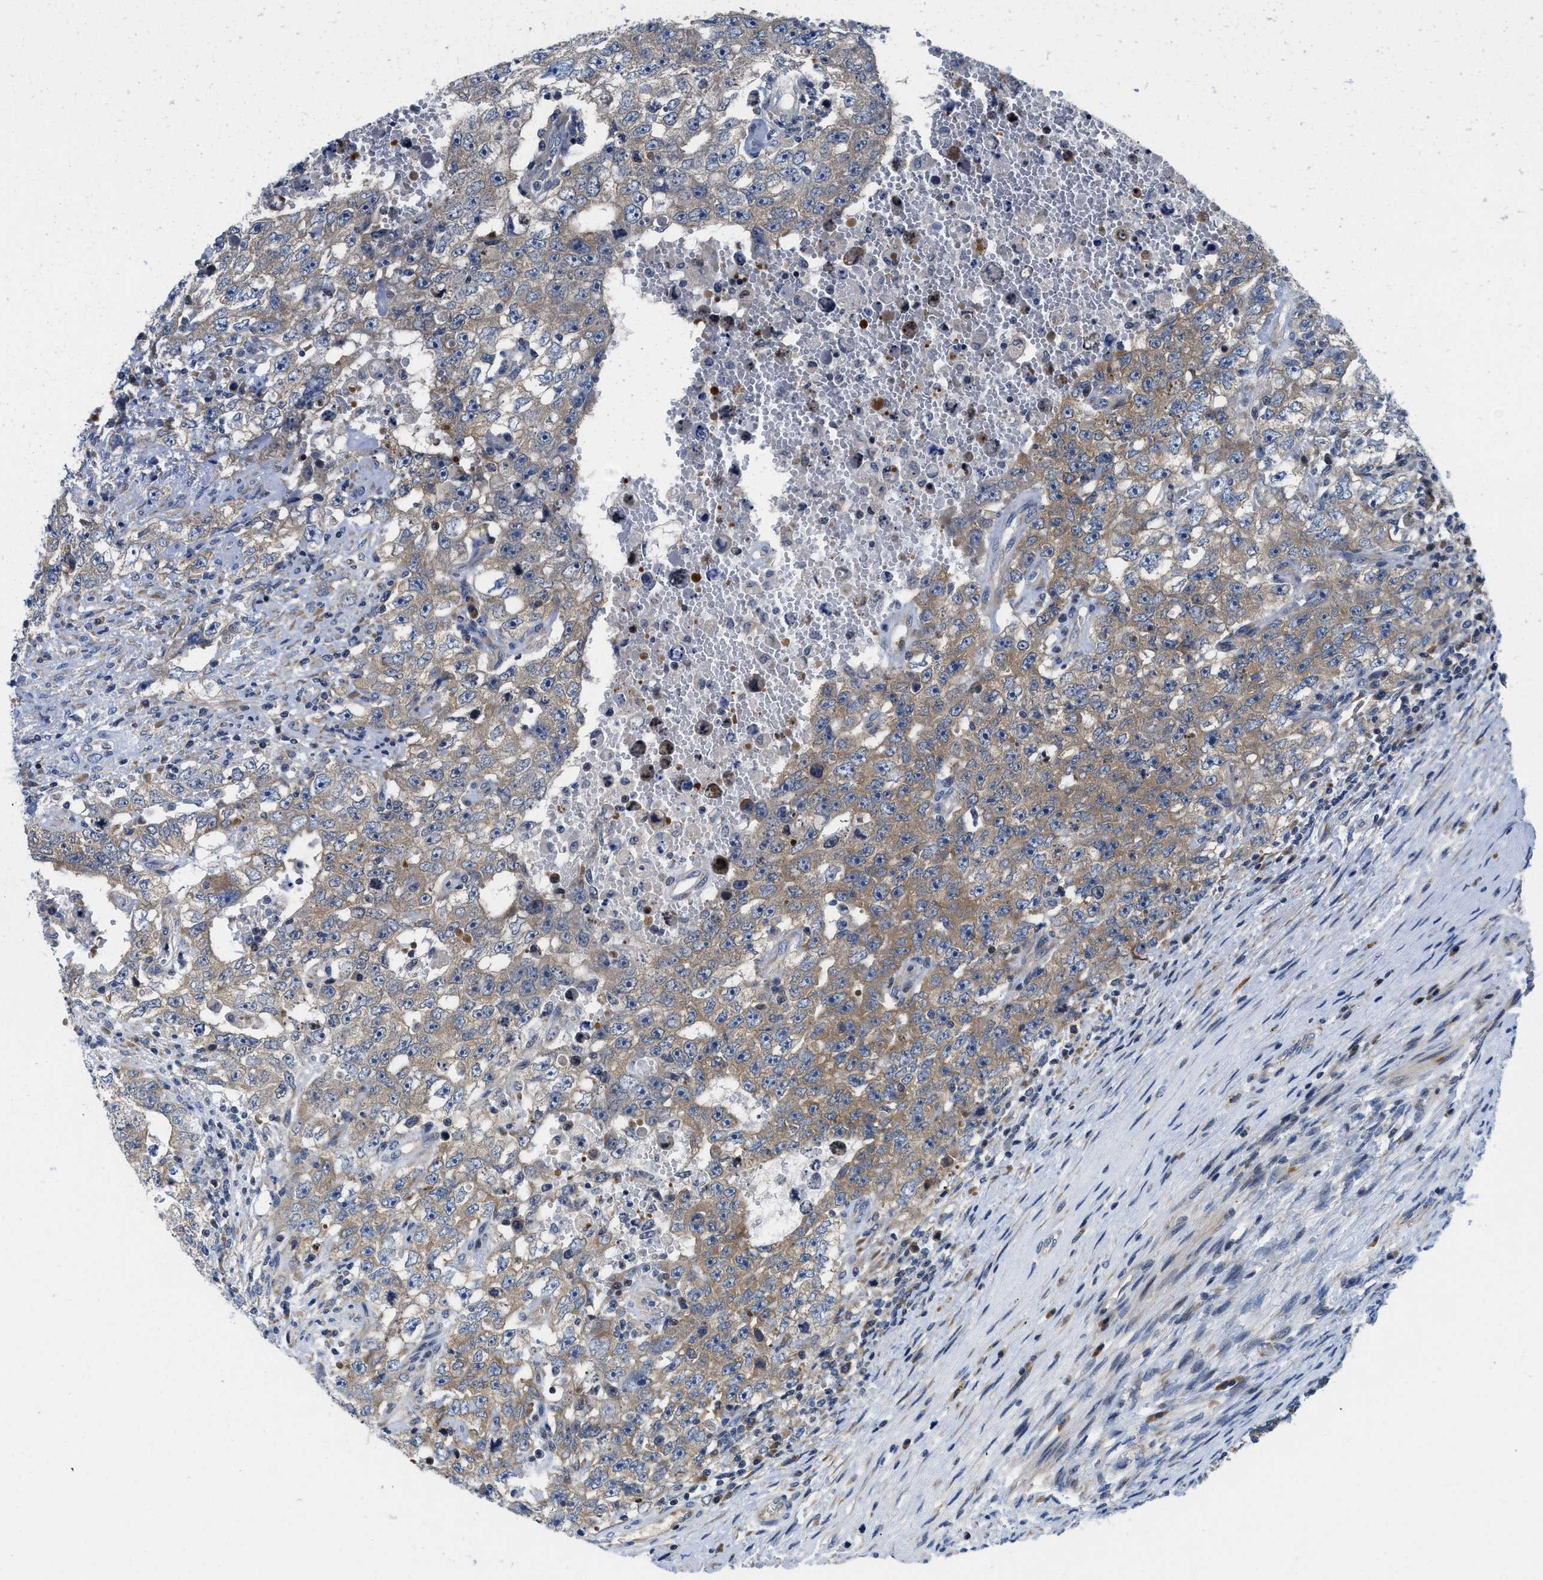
{"staining": {"intensity": "weak", "quantity": ">75%", "location": "cytoplasmic/membranous"}, "tissue": "testis cancer", "cell_type": "Tumor cells", "image_type": "cancer", "snomed": [{"axis": "morphology", "description": "Carcinoma, Embryonal, NOS"}, {"axis": "topography", "description": "Testis"}], "caption": "Tumor cells show low levels of weak cytoplasmic/membranous expression in about >75% of cells in human embryonal carcinoma (testis).", "gene": "IKBKE", "patient": {"sex": "male", "age": 26}}